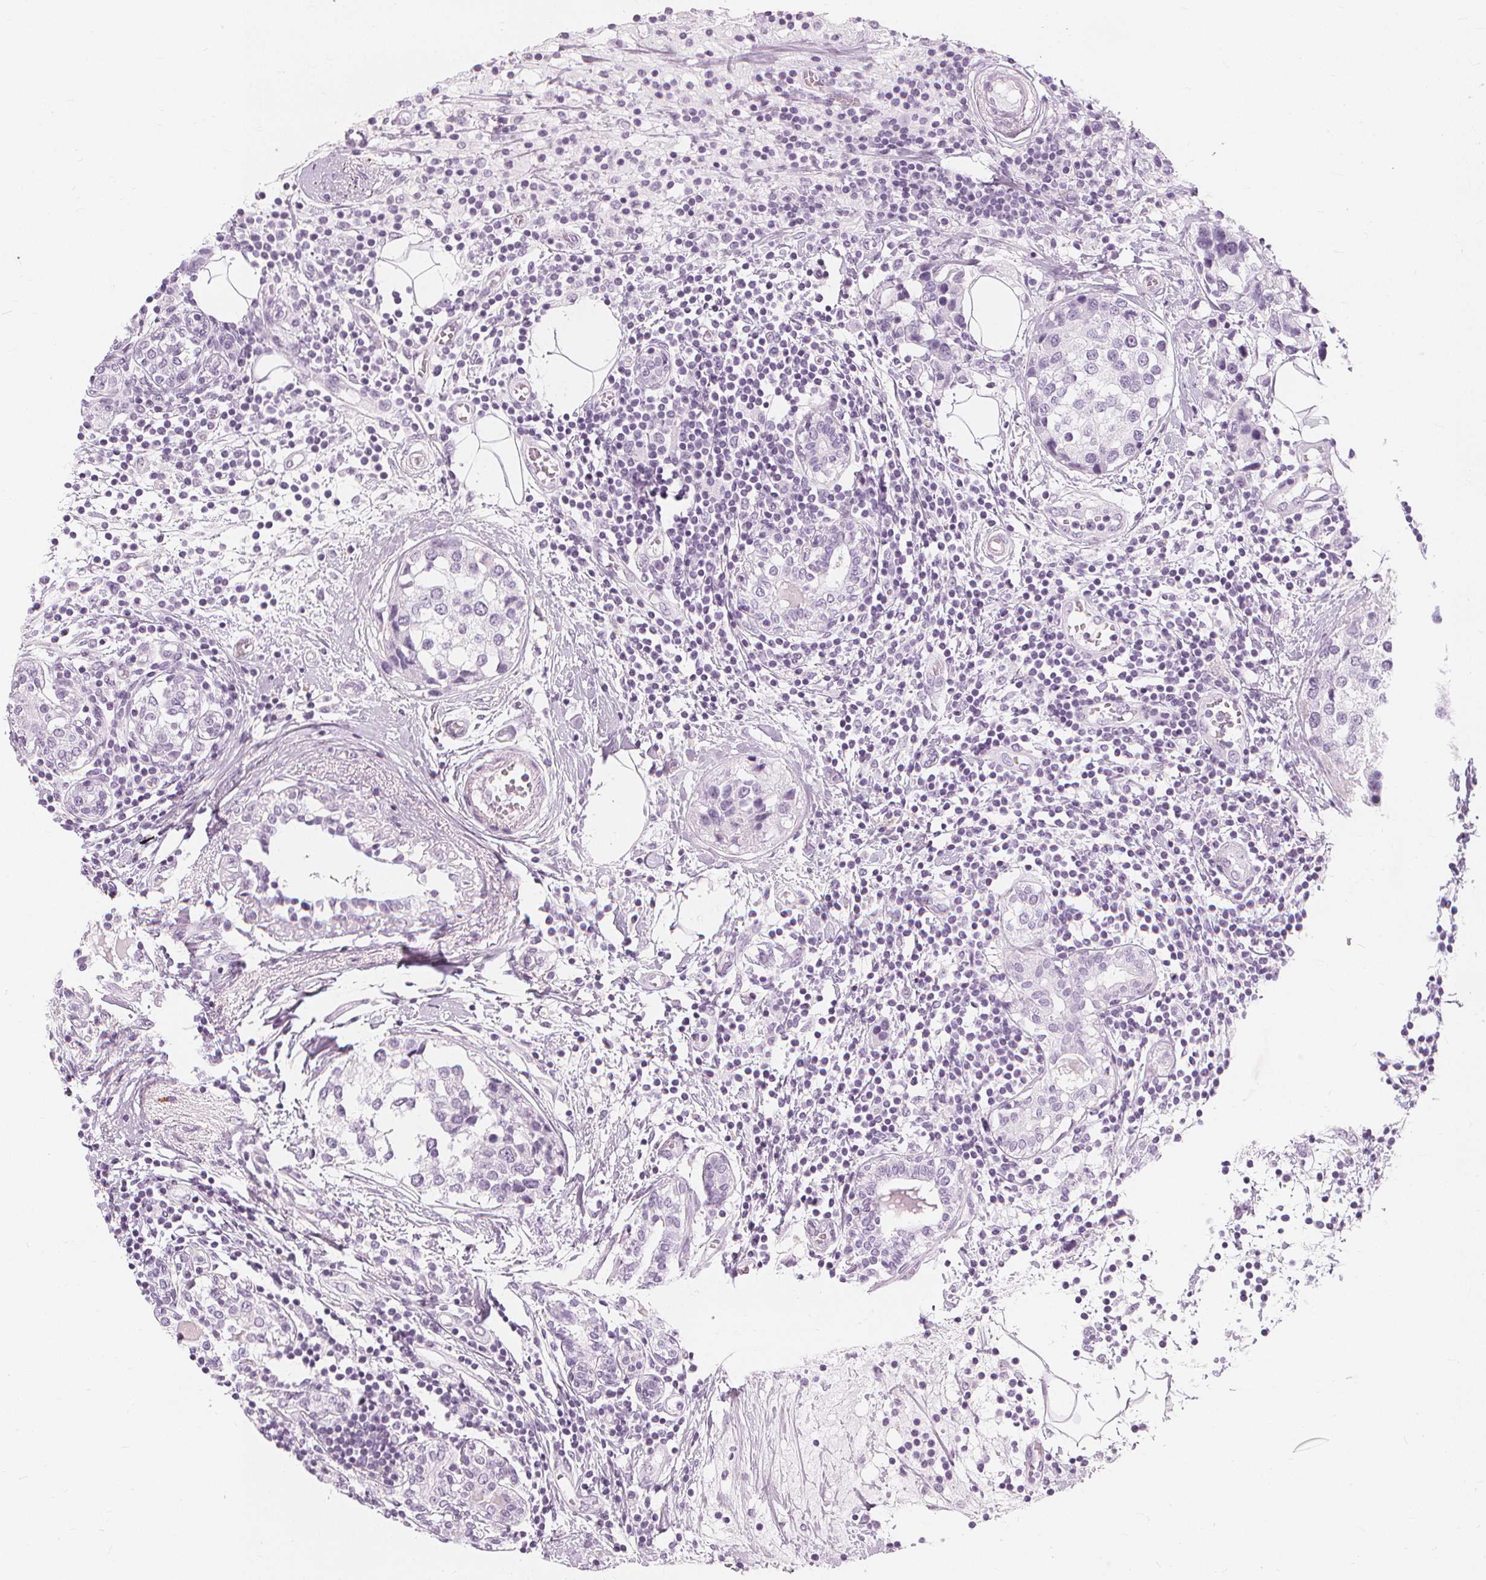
{"staining": {"intensity": "negative", "quantity": "none", "location": "none"}, "tissue": "breast cancer", "cell_type": "Tumor cells", "image_type": "cancer", "snomed": [{"axis": "morphology", "description": "Lobular carcinoma"}, {"axis": "topography", "description": "Breast"}], "caption": "IHC of breast cancer exhibits no staining in tumor cells.", "gene": "TFF1", "patient": {"sex": "female", "age": 59}}